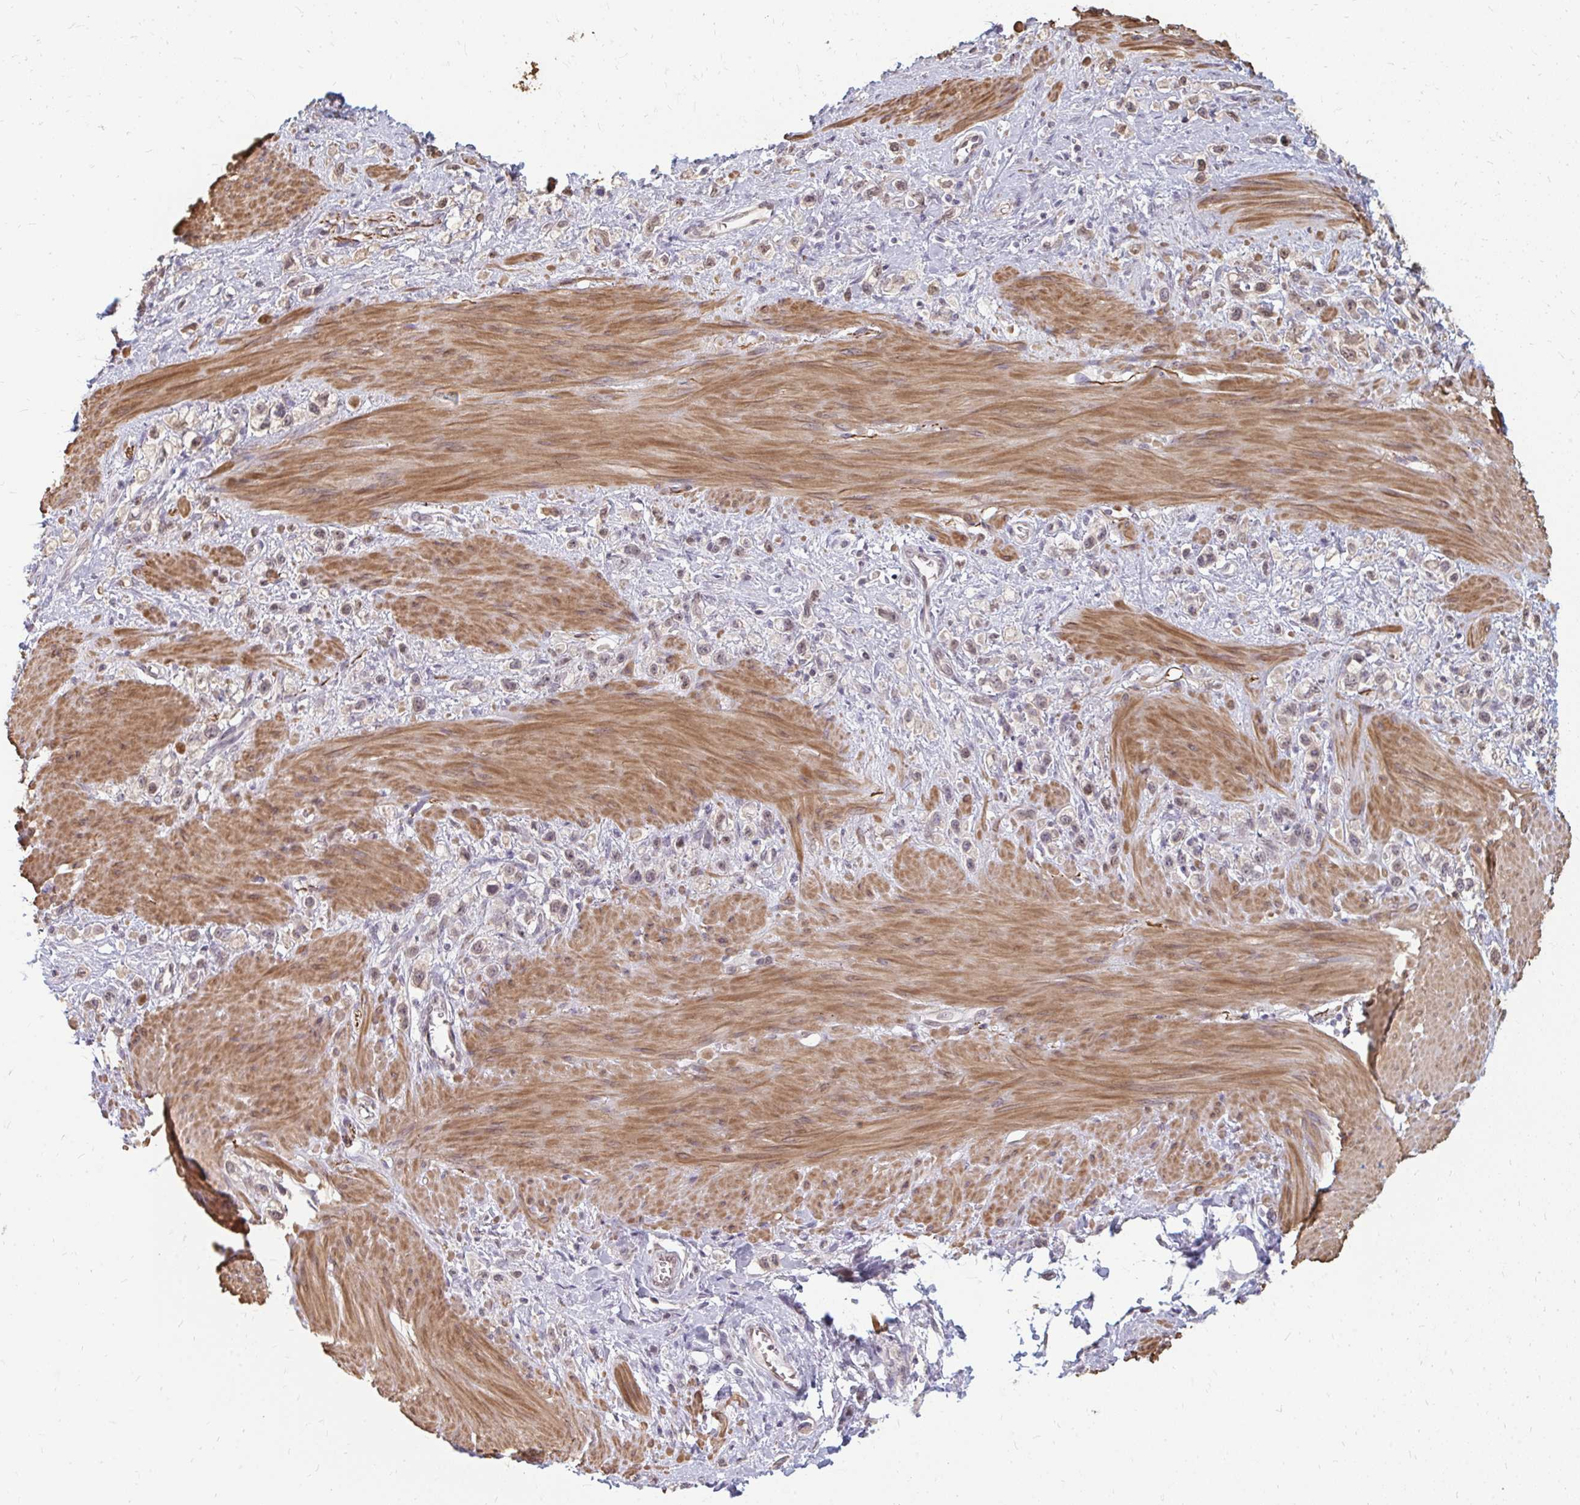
{"staining": {"intensity": "weak", "quantity": "<25%", "location": "cytoplasmic/membranous"}, "tissue": "stomach cancer", "cell_type": "Tumor cells", "image_type": "cancer", "snomed": [{"axis": "morphology", "description": "Adenocarcinoma, NOS"}, {"axis": "topography", "description": "Stomach"}], "caption": "An immunohistochemistry image of stomach adenocarcinoma is shown. There is no staining in tumor cells of stomach adenocarcinoma.", "gene": "GPC5", "patient": {"sex": "female", "age": 65}}